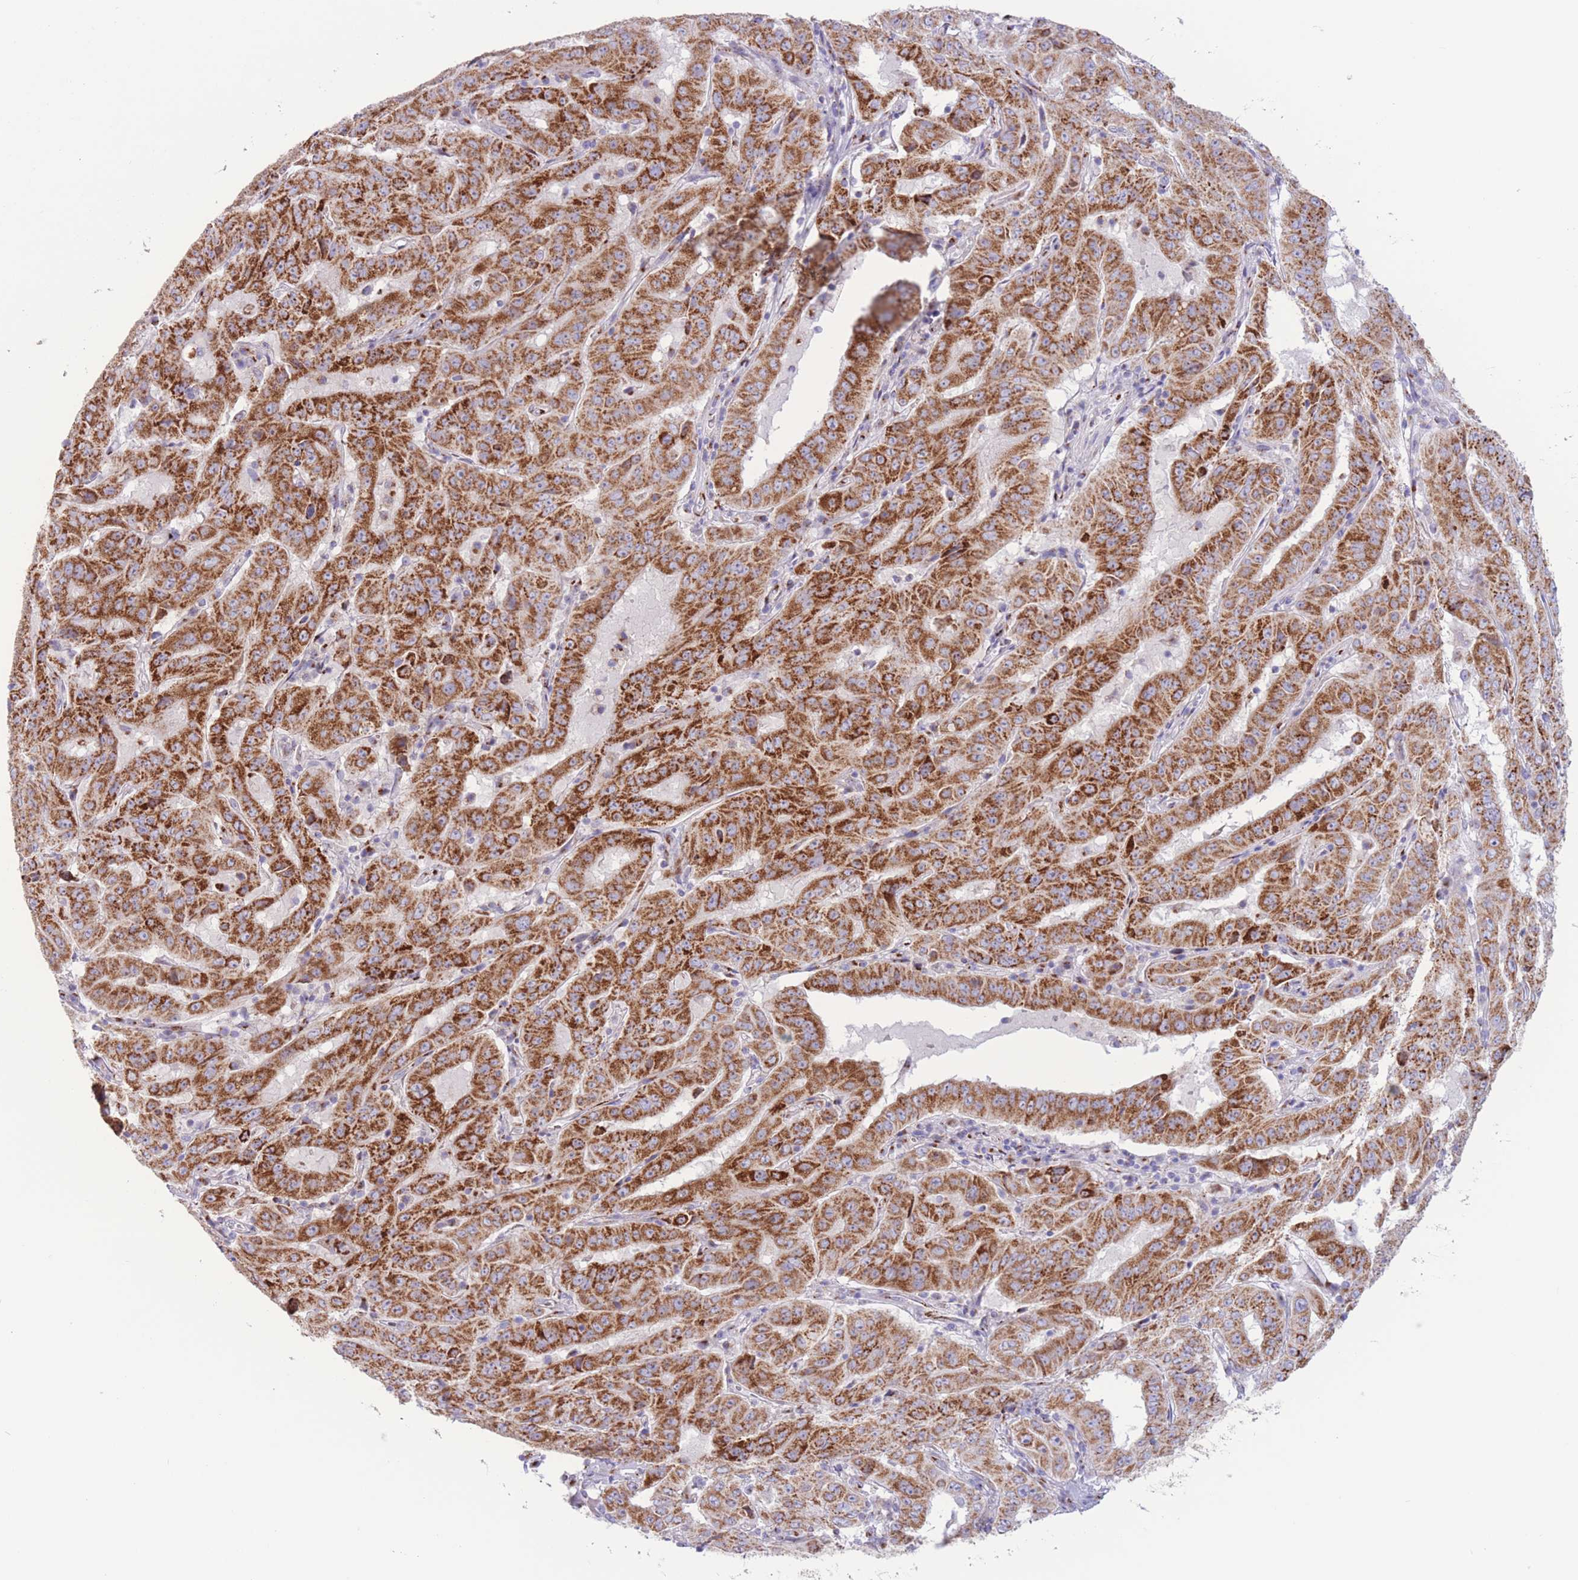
{"staining": {"intensity": "strong", "quantity": ">75%", "location": "cytoplasmic/membranous"}, "tissue": "pancreatic cancer", "cell_type": "Tumor cells", "image_type": "cancer", "snomed": [{"axis": "morphology", "description": "Adenocarcinoma, NOS"}, {"axis": "topography", "description": "Pancreas"}], "caption": "Human pancreatic adenocarcinoma stained with a brown dye demonstrates strong cytoplasmic/membranous positive staining in approximately >75% of tumor cells.", "gene": "MPND", "patient": {"sex": "male", "age": 63}}